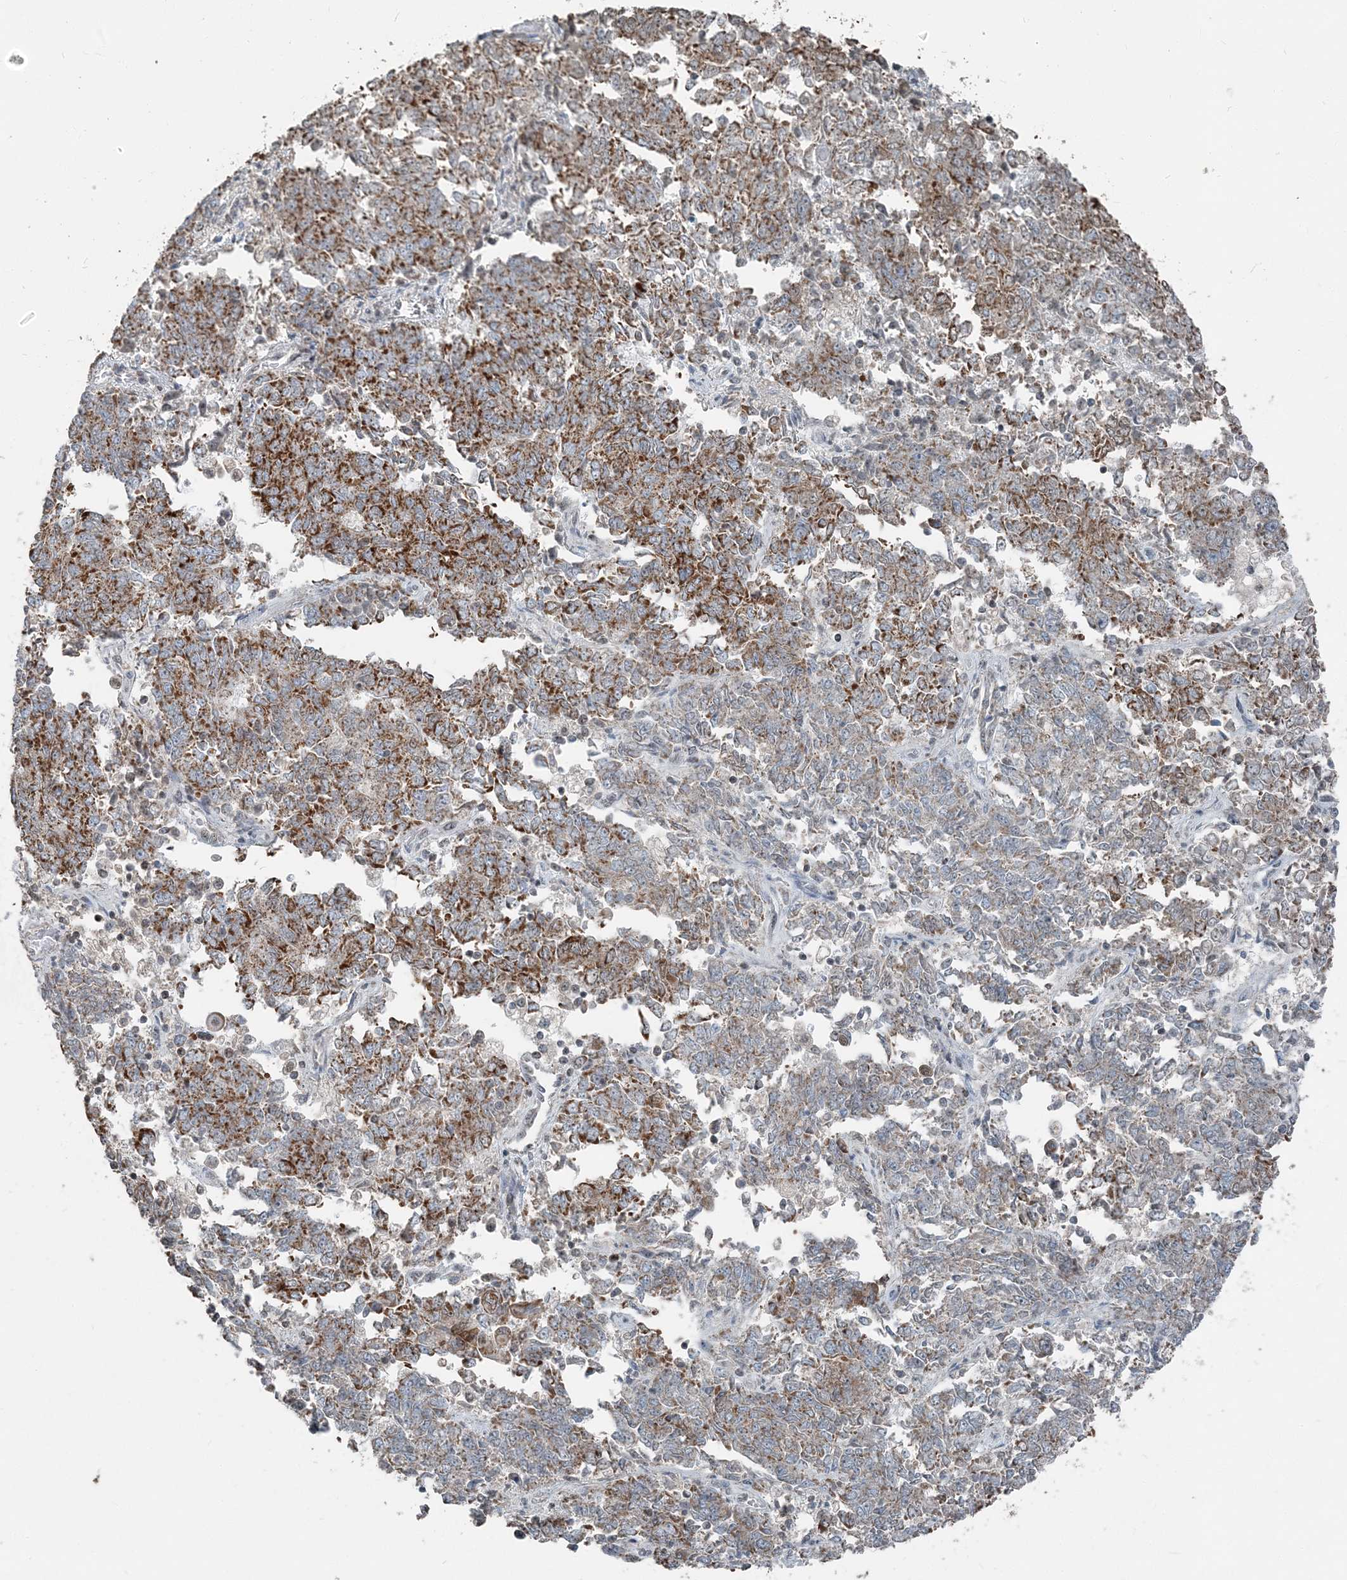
{"staining": {"intensity": "strong", "quantity": "25%-75%", "location": "cytoplasmic/membranous"}, "tissue": "endometrial cancer", "cell_type": "Tumor cells", "image_type": "cancer", "snomed": [{"axis": "morphology", "description": "Adenocarcinoma, NOS"}, {"axis": "topography", "description": "Endometrium"}], "caption": "DAB immunohistochemical staining of endometrial cancer (adenocarcinoma) reveals strong cytoplasmic/membranous protein expression in approximately 25%-75% of tumor cells.", "gene": "SUCLG1", "patient": {"sex": "female", "age": 80}}